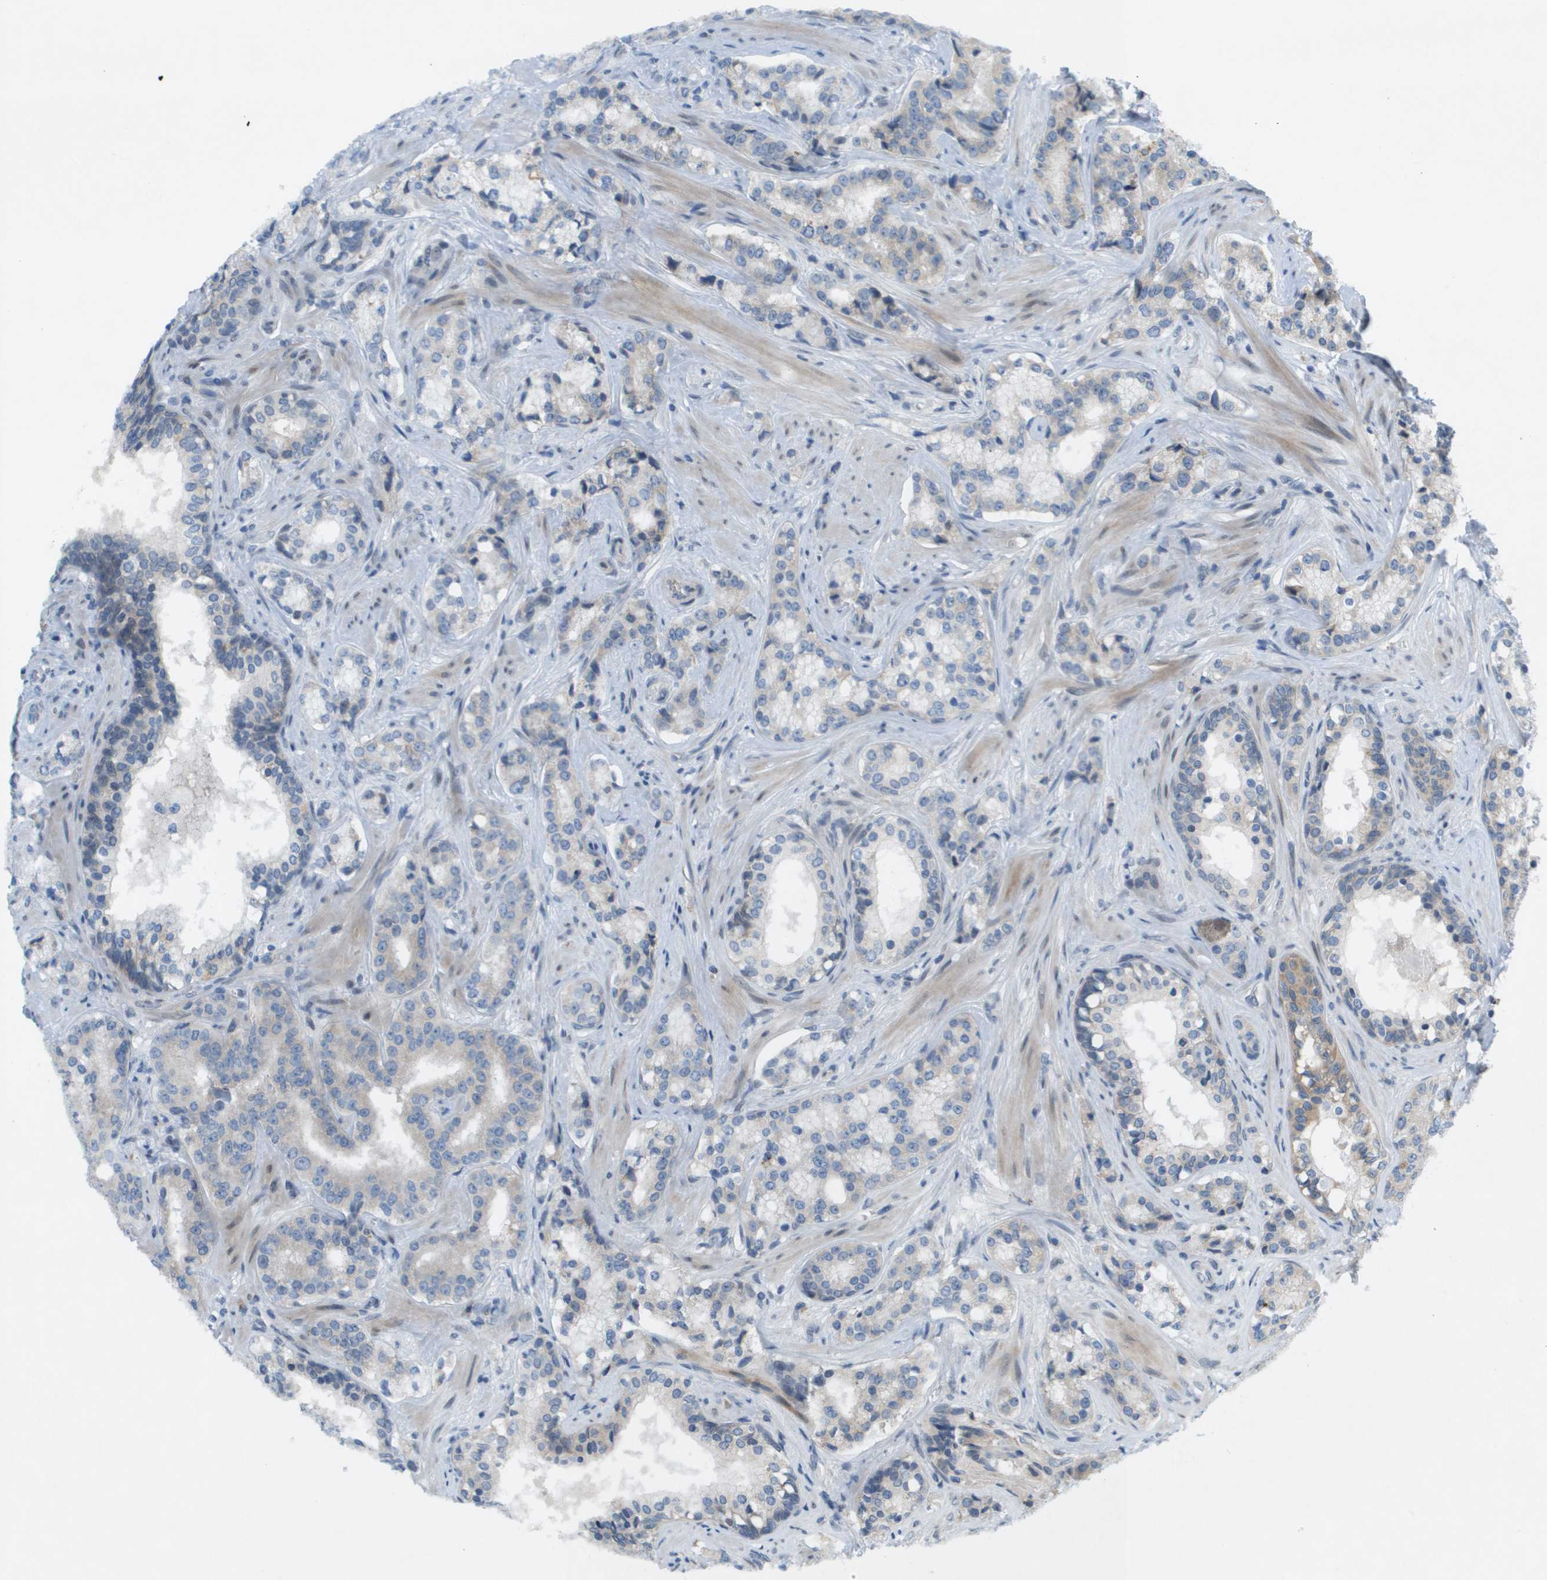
{"staining": {"intensity": "weak", "quantity": "25%-75%", "location": "cytoplasmic/membranous"}, "tissue": "prostate cancer", "cell_type": "Tumor cells", "image_type": "cancer", "snomed": [{"axis": "morphology", "description": "Adenocarcinoma, High grade"}, {"axis": "topography", "description": "Prostate"}], "caption": "Immunohistochemical staining of human prostate cancer exhibits weak cytoplasmic/membranous protein expression in approximately 25%-75% of tumor cells. The staining is performed using DAB brown chromogen to label protein expression. The nuclei are counter-stained blue using hematoxylin.", "gene": "CACNB4", "patient": {"sex": "male", "age": 60}}